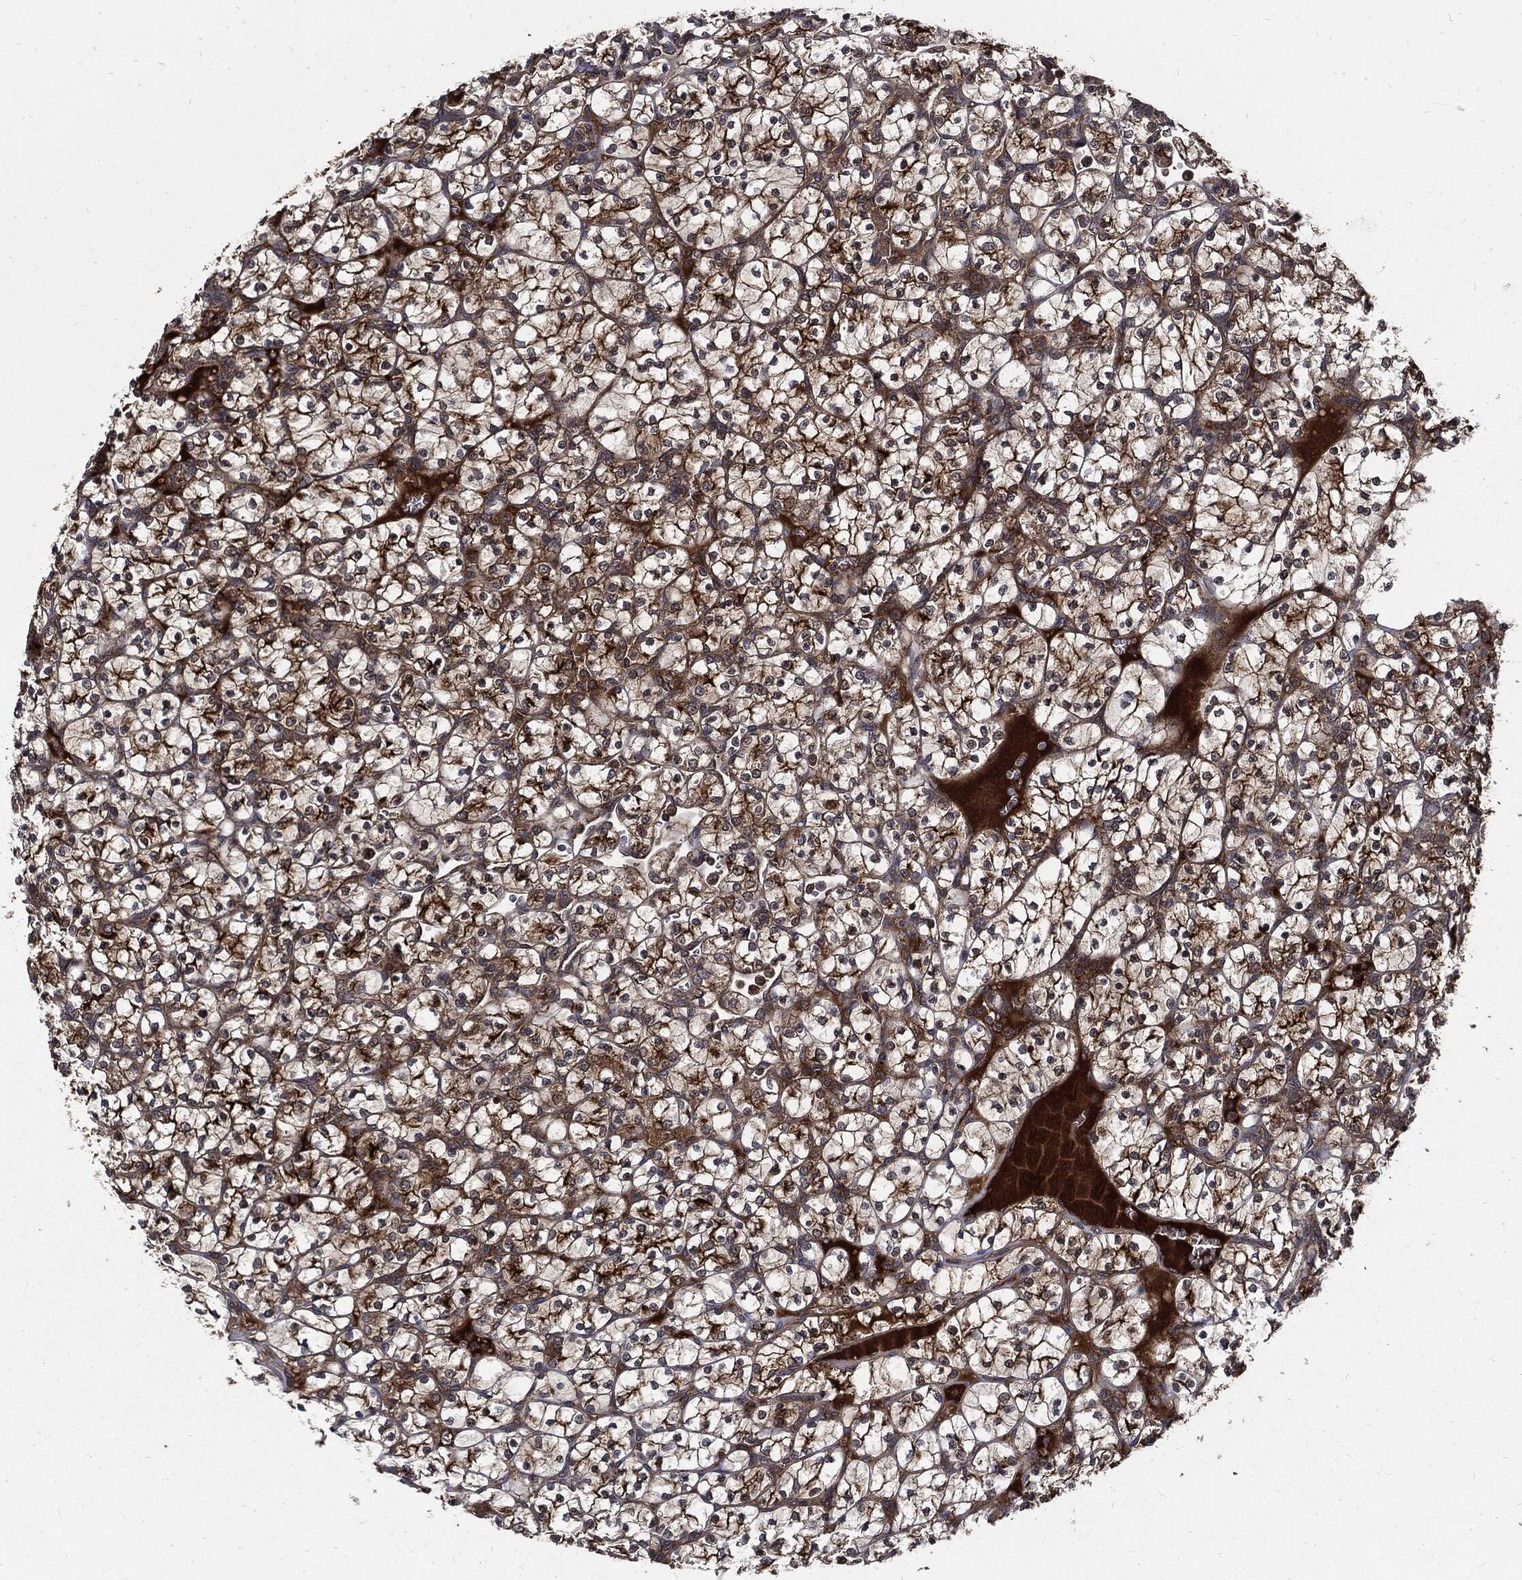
{"staining": {"intensity": "strong", "quantity": "25%-75%", "location": "cytoplasmic/membranous"}, "tissue": "renal cancer", "cell_type": "Tumor cells", "image_type": "cancer", "snomed": [{"axis": "morphology", "description": "Adenocarcinoma, NOS"}, {"axis": "topography", "description": "Kidney"}], "caption": "A brown stain highlights strong cytoplasmic/membranous positivity of a protein in human adenocarcinoma (renal) tumor cells.", "gene": "CLU", "patient": {"sex": "female", "age": 89}}